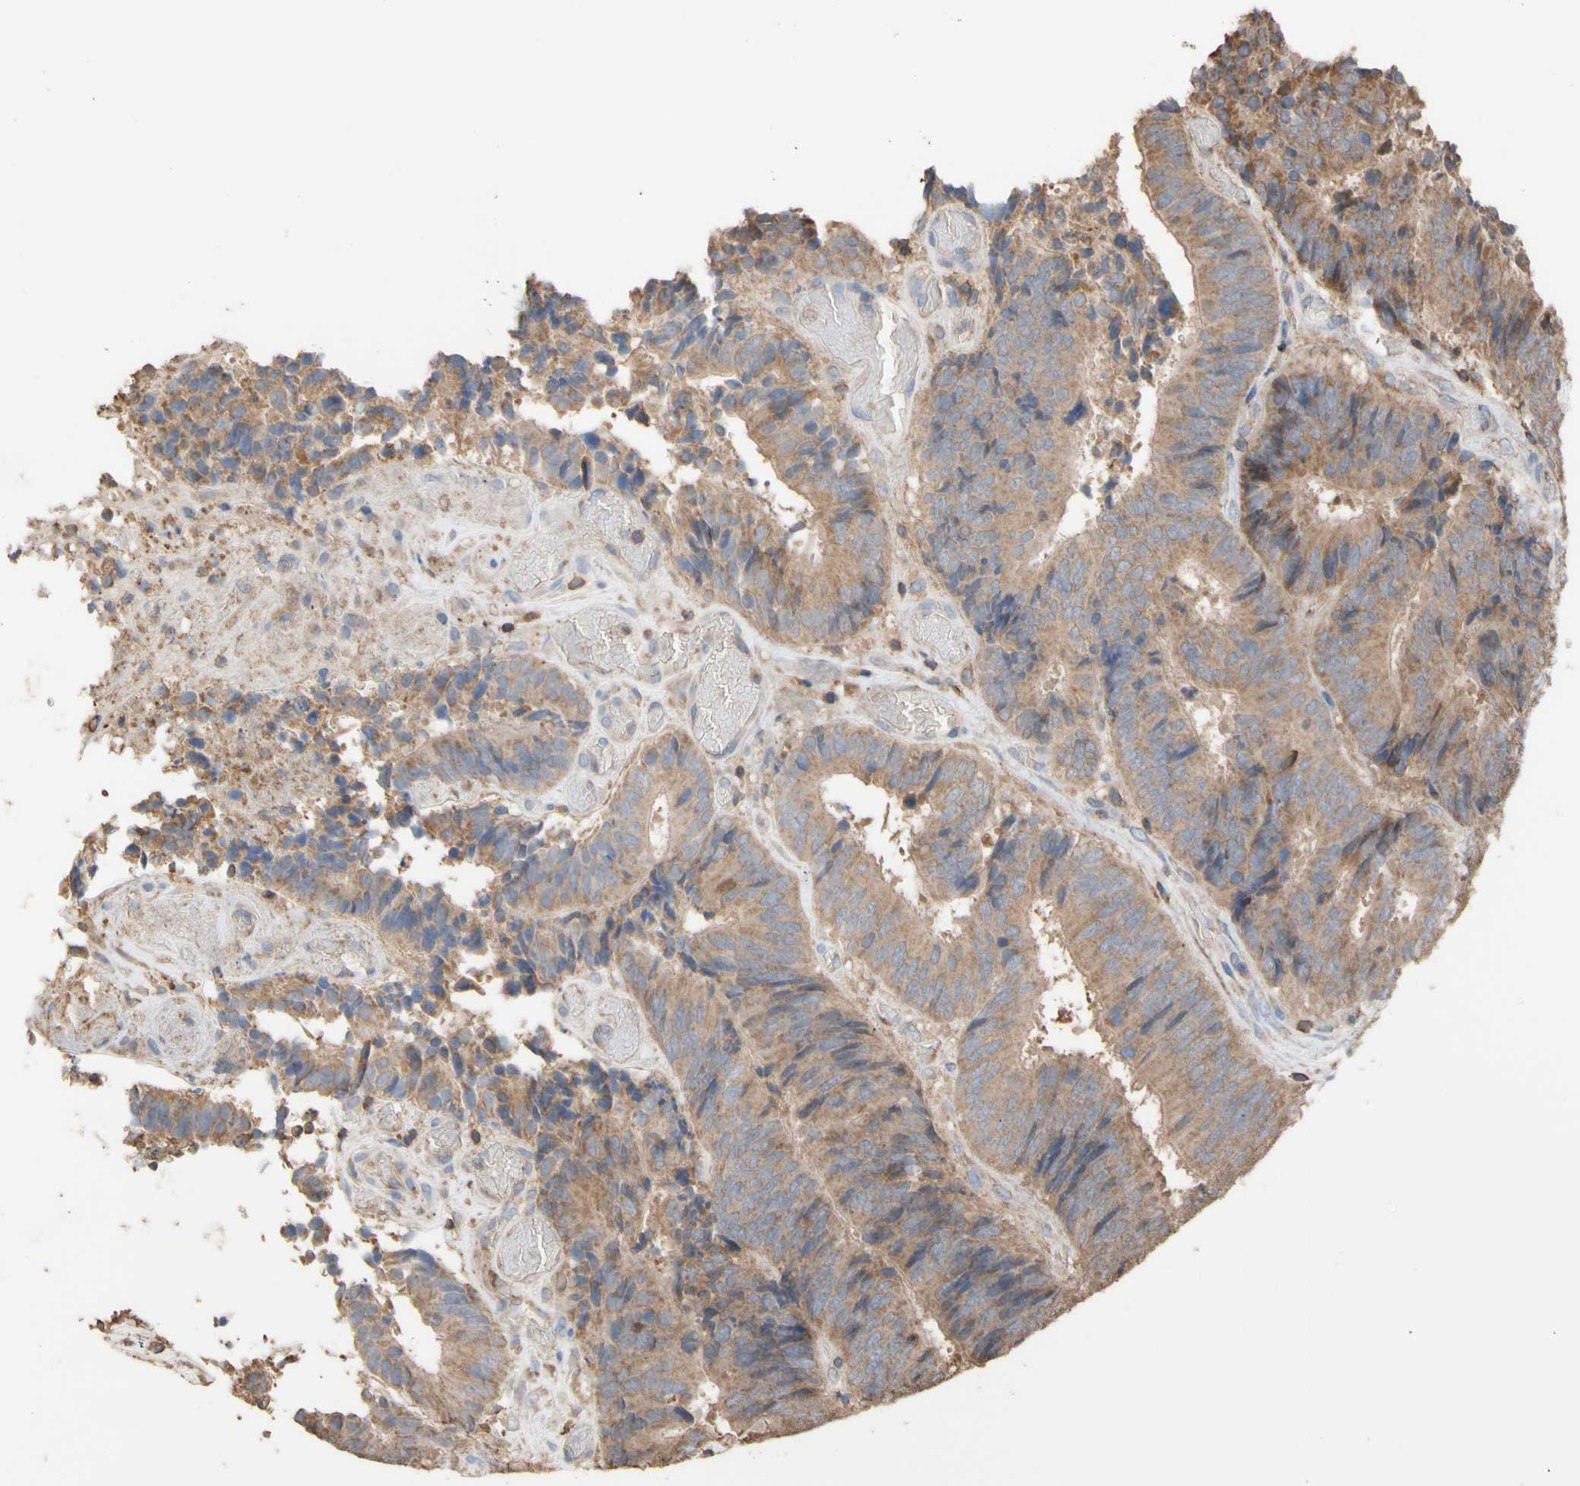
{"staining": {"intensity": "moderate", "quantity": ">75%", "location": "cytoplasmic/membranous"}, "tissue": "colorectal cancer", "cell_type": "Tumor cells", "image_type": "cancer", "snomed": [{"axis": "morphology", "description": "Adenocarcinoma, NOS"}, {"axis": "topography", "description": "Rectum"}], "caption": "This photomicrograph displays immunohistochemistry staining of colorectal adenocarcinoma, with medium moderate cytoplasmic/membranous expression in approximately >75% of tumor cells.", "gene": "ALDH9A1", "patient": {"sex": "male", "age": 72}}